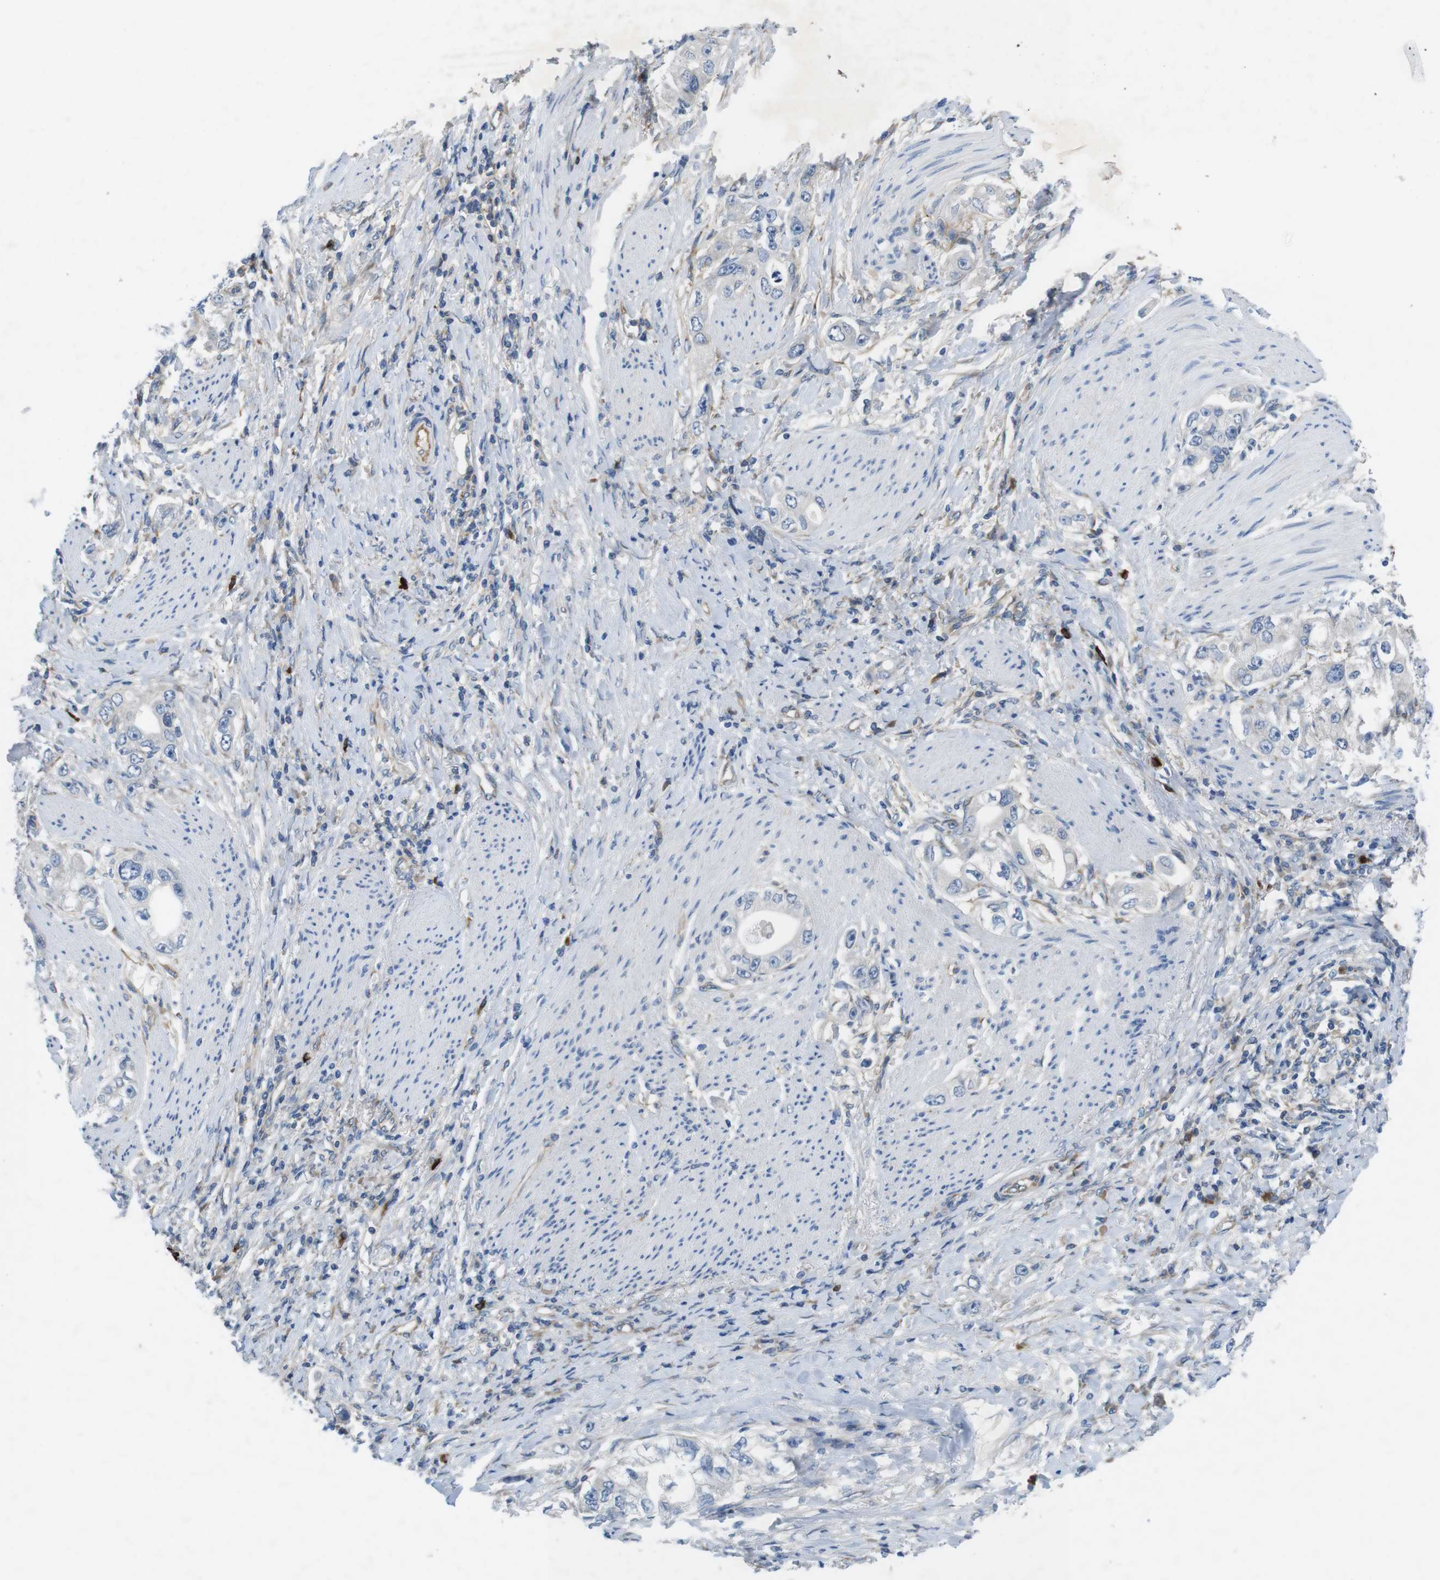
{"staining": {"intensity": "negative", "quantity": "none", "location": "none"}, "tissue": "stomach cancer", "cell_type": "Tumor cells", "image_type": "cancer", "snomed": [{"axis": "morphology", "description": "Adenocarcinoma, NOS"}, {"axis": "topography", "description": "Stomach, lower"}], "caption": "The photomicrograph demonstrates no significant staining in tumor cells of stomach cancer.", "gene": "DCLK1", "patient": {"sex": "female", "age": 93}}